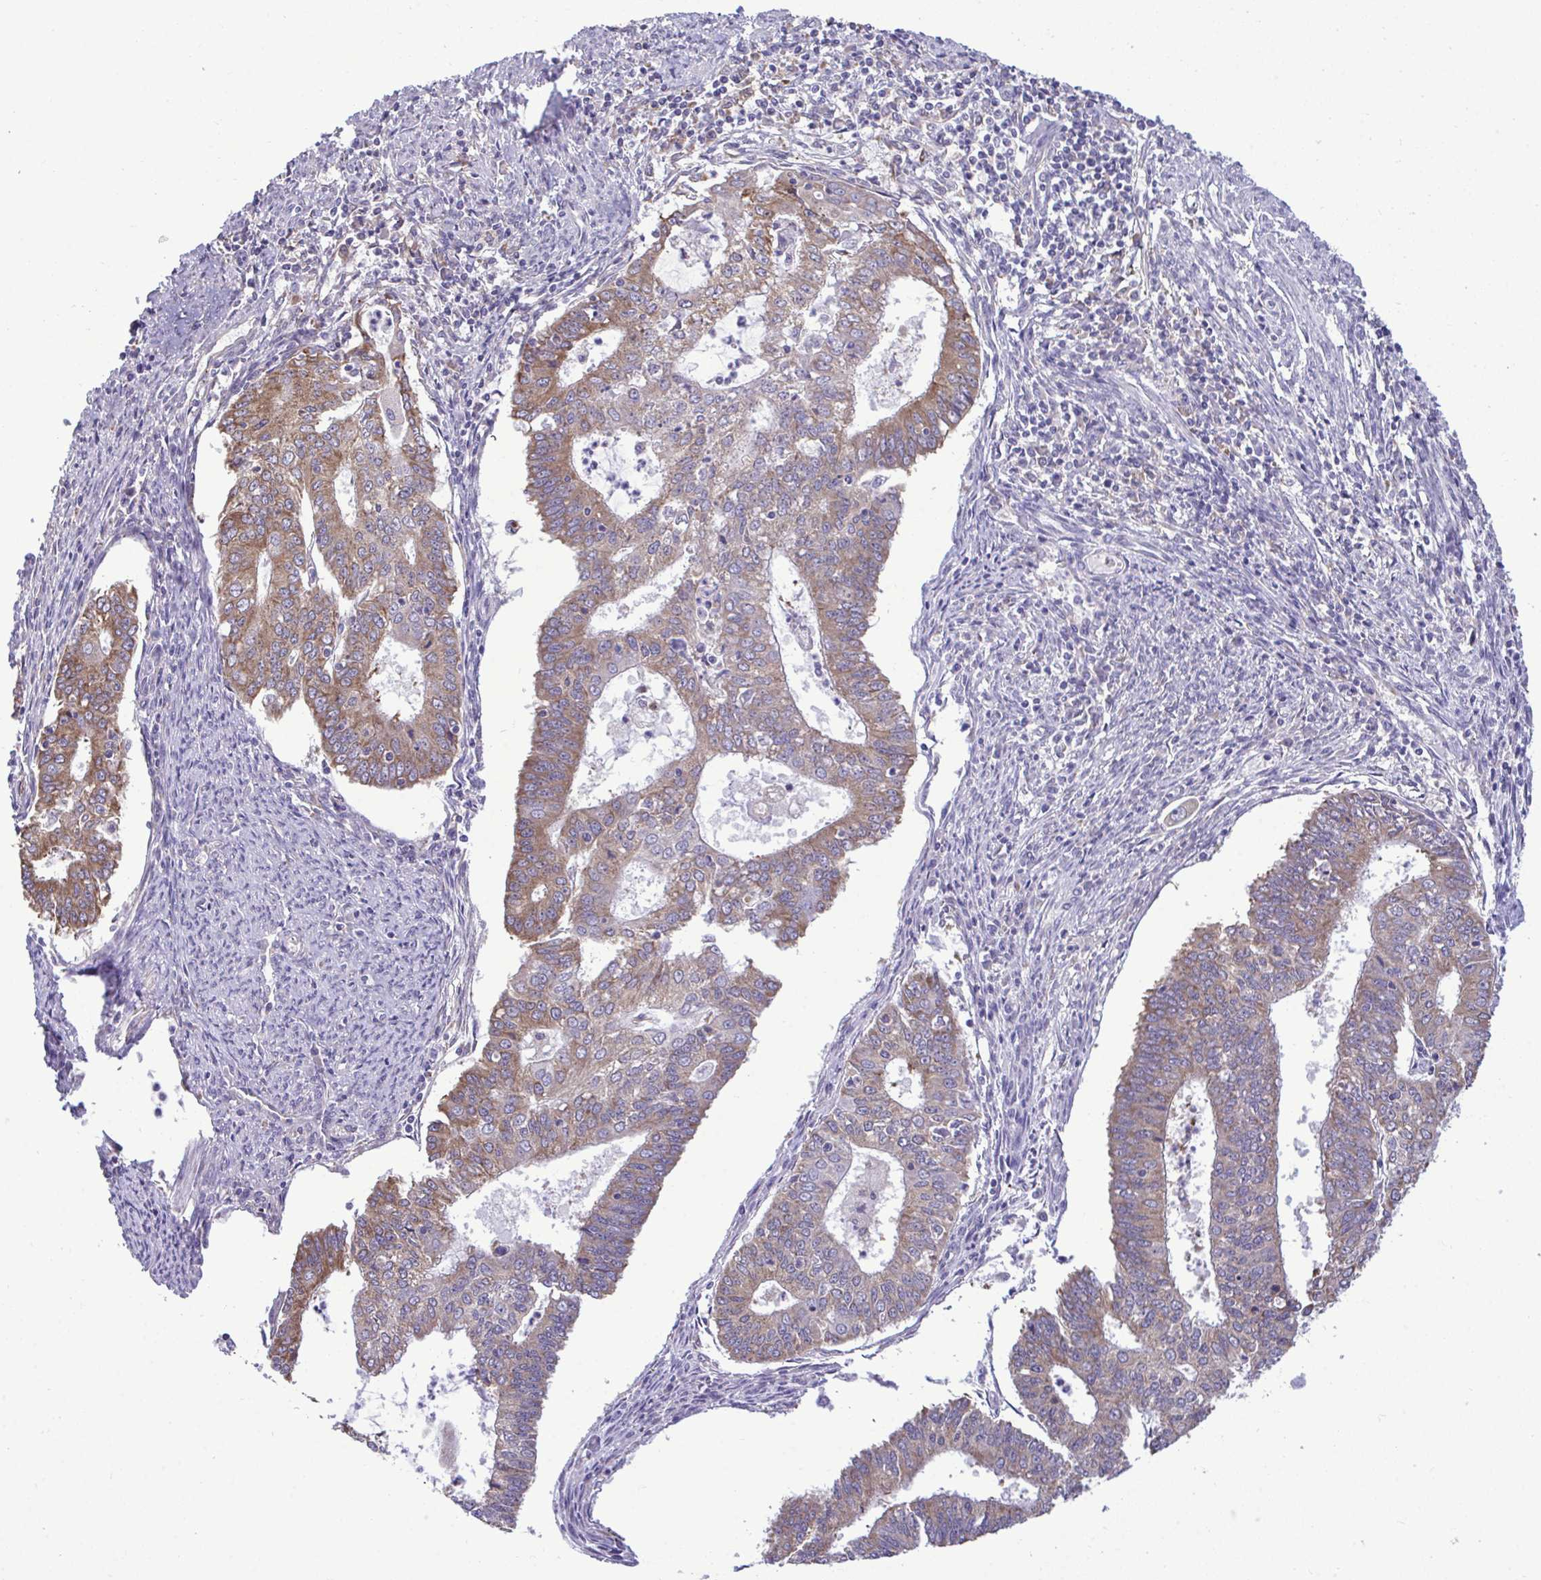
{"staining": {"intensity": "moderate", "quantity": "25%-75%", "location": "cytoplasmic/membranous"}, "tissue": "endometrial cancer", "cell_type": "Tumor cells", "image_type": "cancer", "snomed": [{"axis": "morphology", "description": "Adenocarcinoma, NOS"}, {"axis": "topography", "description": "Endometrium"}], "caption": "Human endometrial cancer (adenocarcinoma) stained for a protein (brown) displays moderate cytoplasmic/membranous positive positivity in approximately 25%-75% of tumor cells.", "gene": "PIGK", "patient": {"sex": "female", "age": 61}}